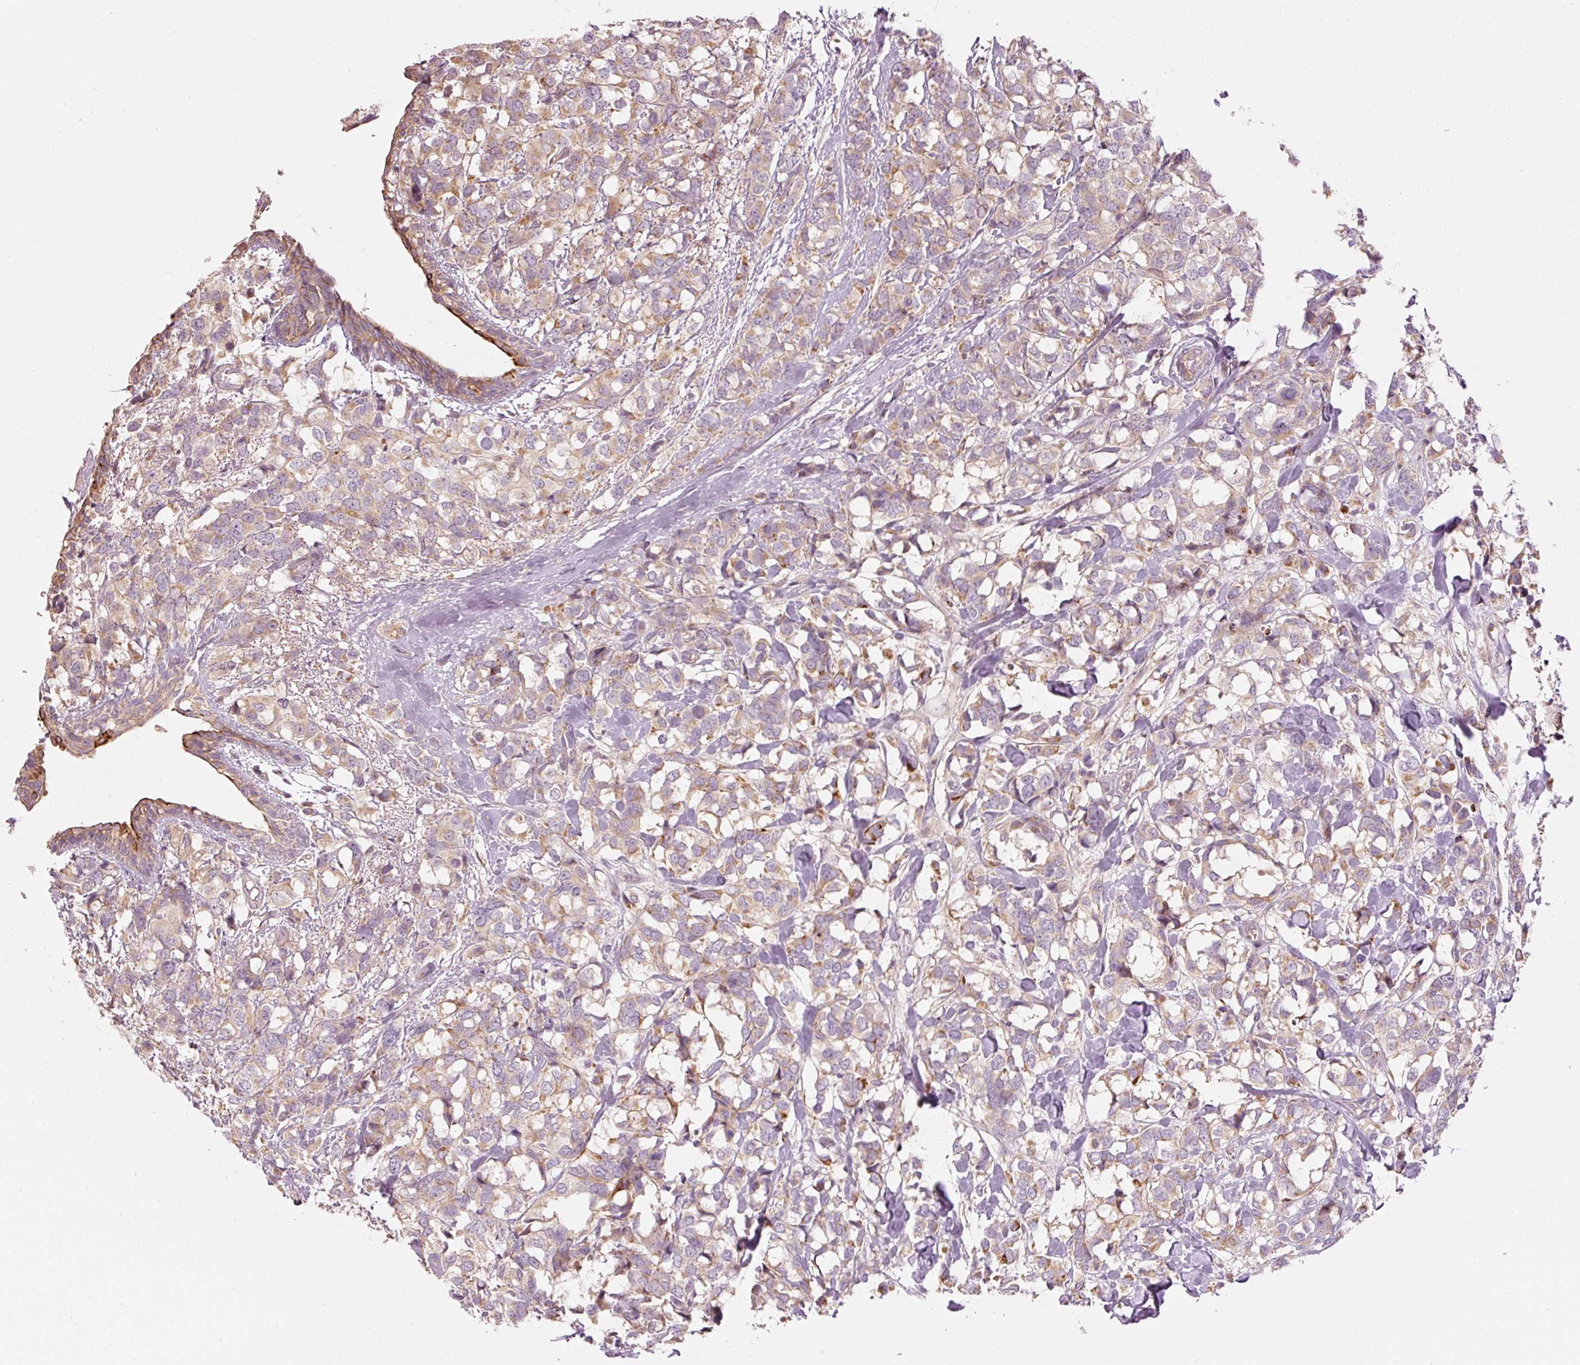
{"staining": {"intensity": "weak", "quantity": "25%-75%", "location": "cytoplasmic/membranous"}, "tissue": "breast cancer", "cell_type": "Tumor cells", "image_type": "cancer", "snomed": [{"axis": "morphology", "description": "Lobular carcinoma"}, {"axis": "topography", "description": "Breast"}], "caption": "A histopathology image of human breast lobular carcinoma stained for a protein displays weak cytoplasmic/membranous brown staining in tumor cells. (DAB = brown stain, brightfield microscopy at high magnification).", "gene": "MAP10", "patient": {"sex": "female", "age": 59}}